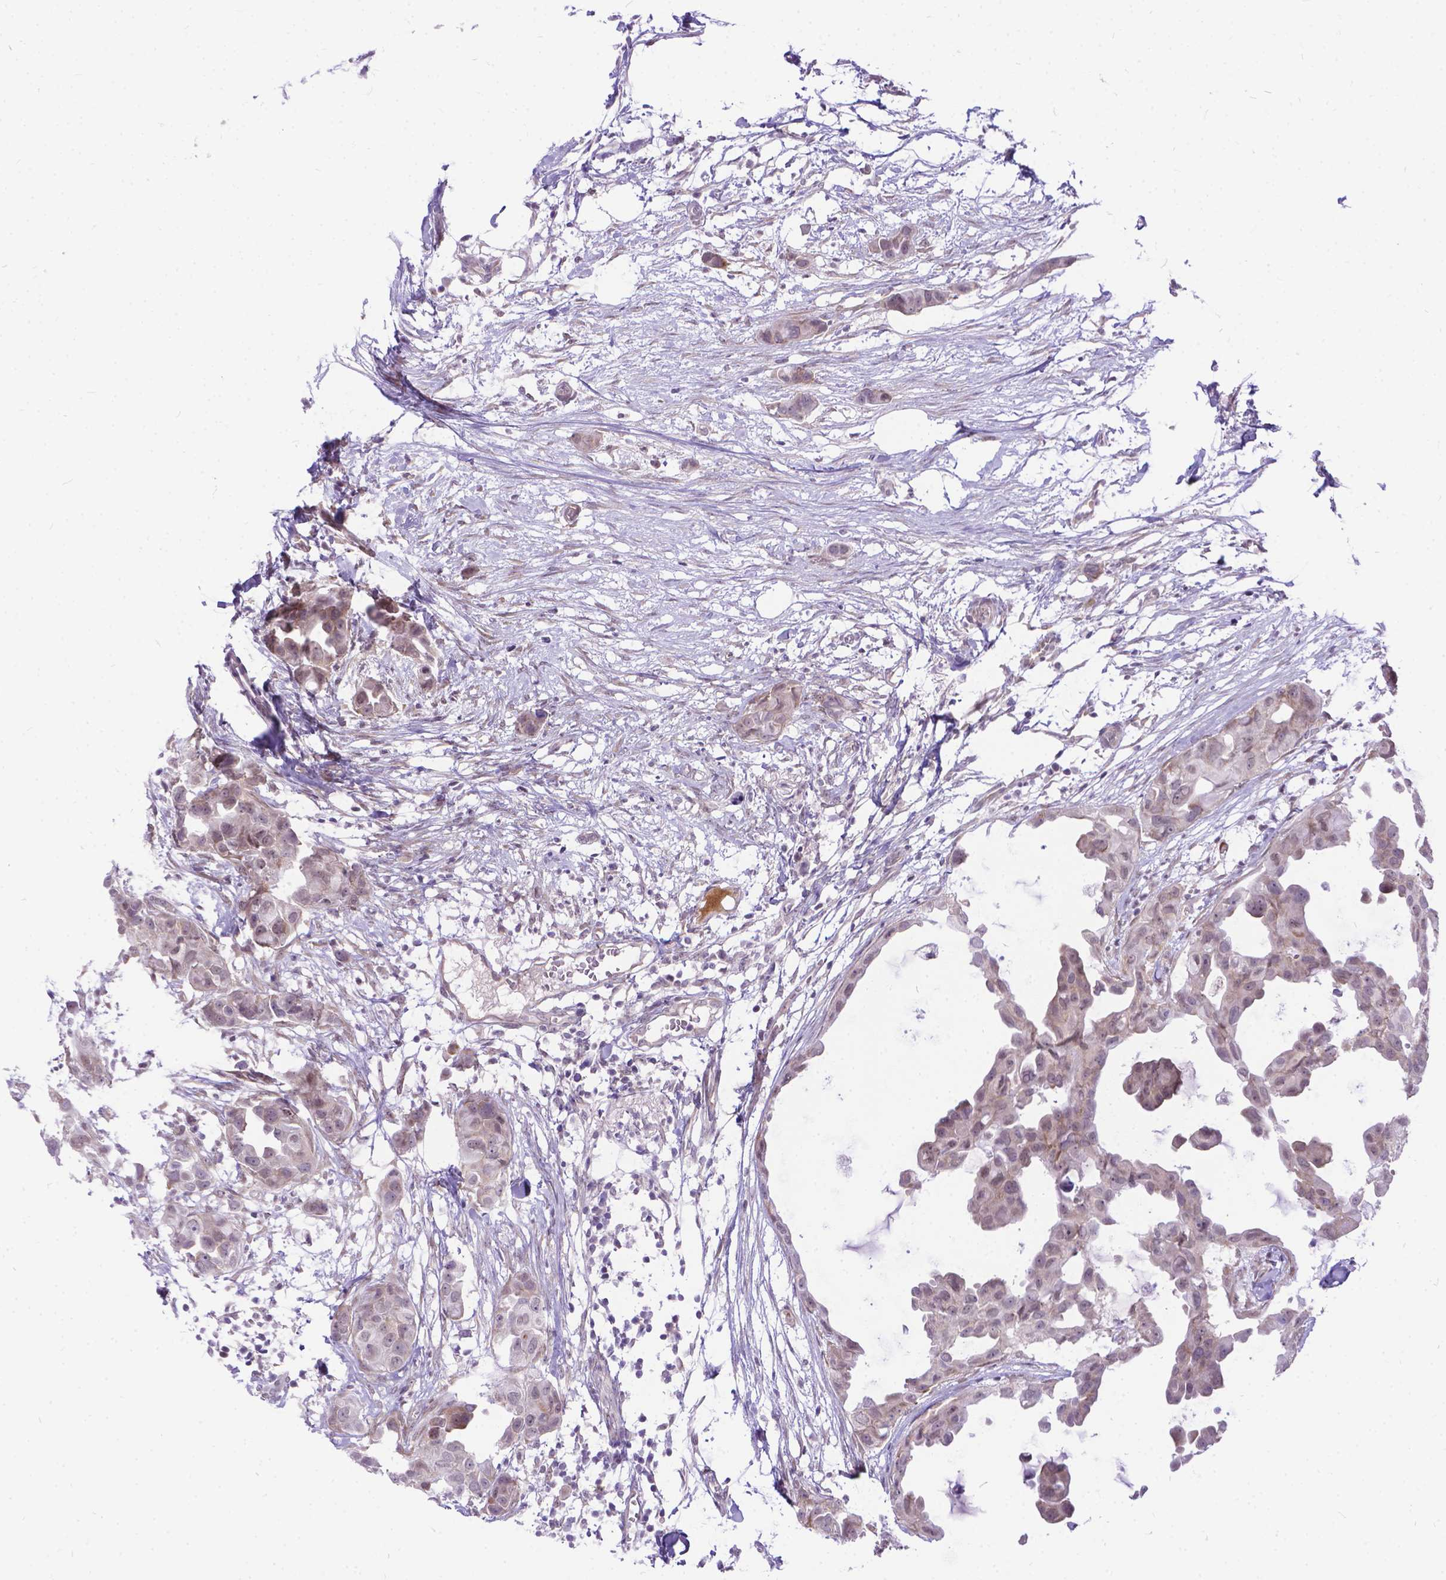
{"staining": {"intensity": "weak", "quantity": ">75%", "location": "cytoplasmic/membranous"}, "tissue": "breast cancer", "cell_type": "Tumor cells", "image_type": "cancer", "snomed": [{"axis": "morphology", "description": "Duct carcinoma"}, {"axis": "topography", "description": "Breast"}], "caption": "The photomicrograph shows staining of breast cancer, revealing weak cytoplasmic/membranous protein staining (brown color) within tumor cells.", "gene": "FAM124B", "patient": {"sex": "female", "age": 38}}